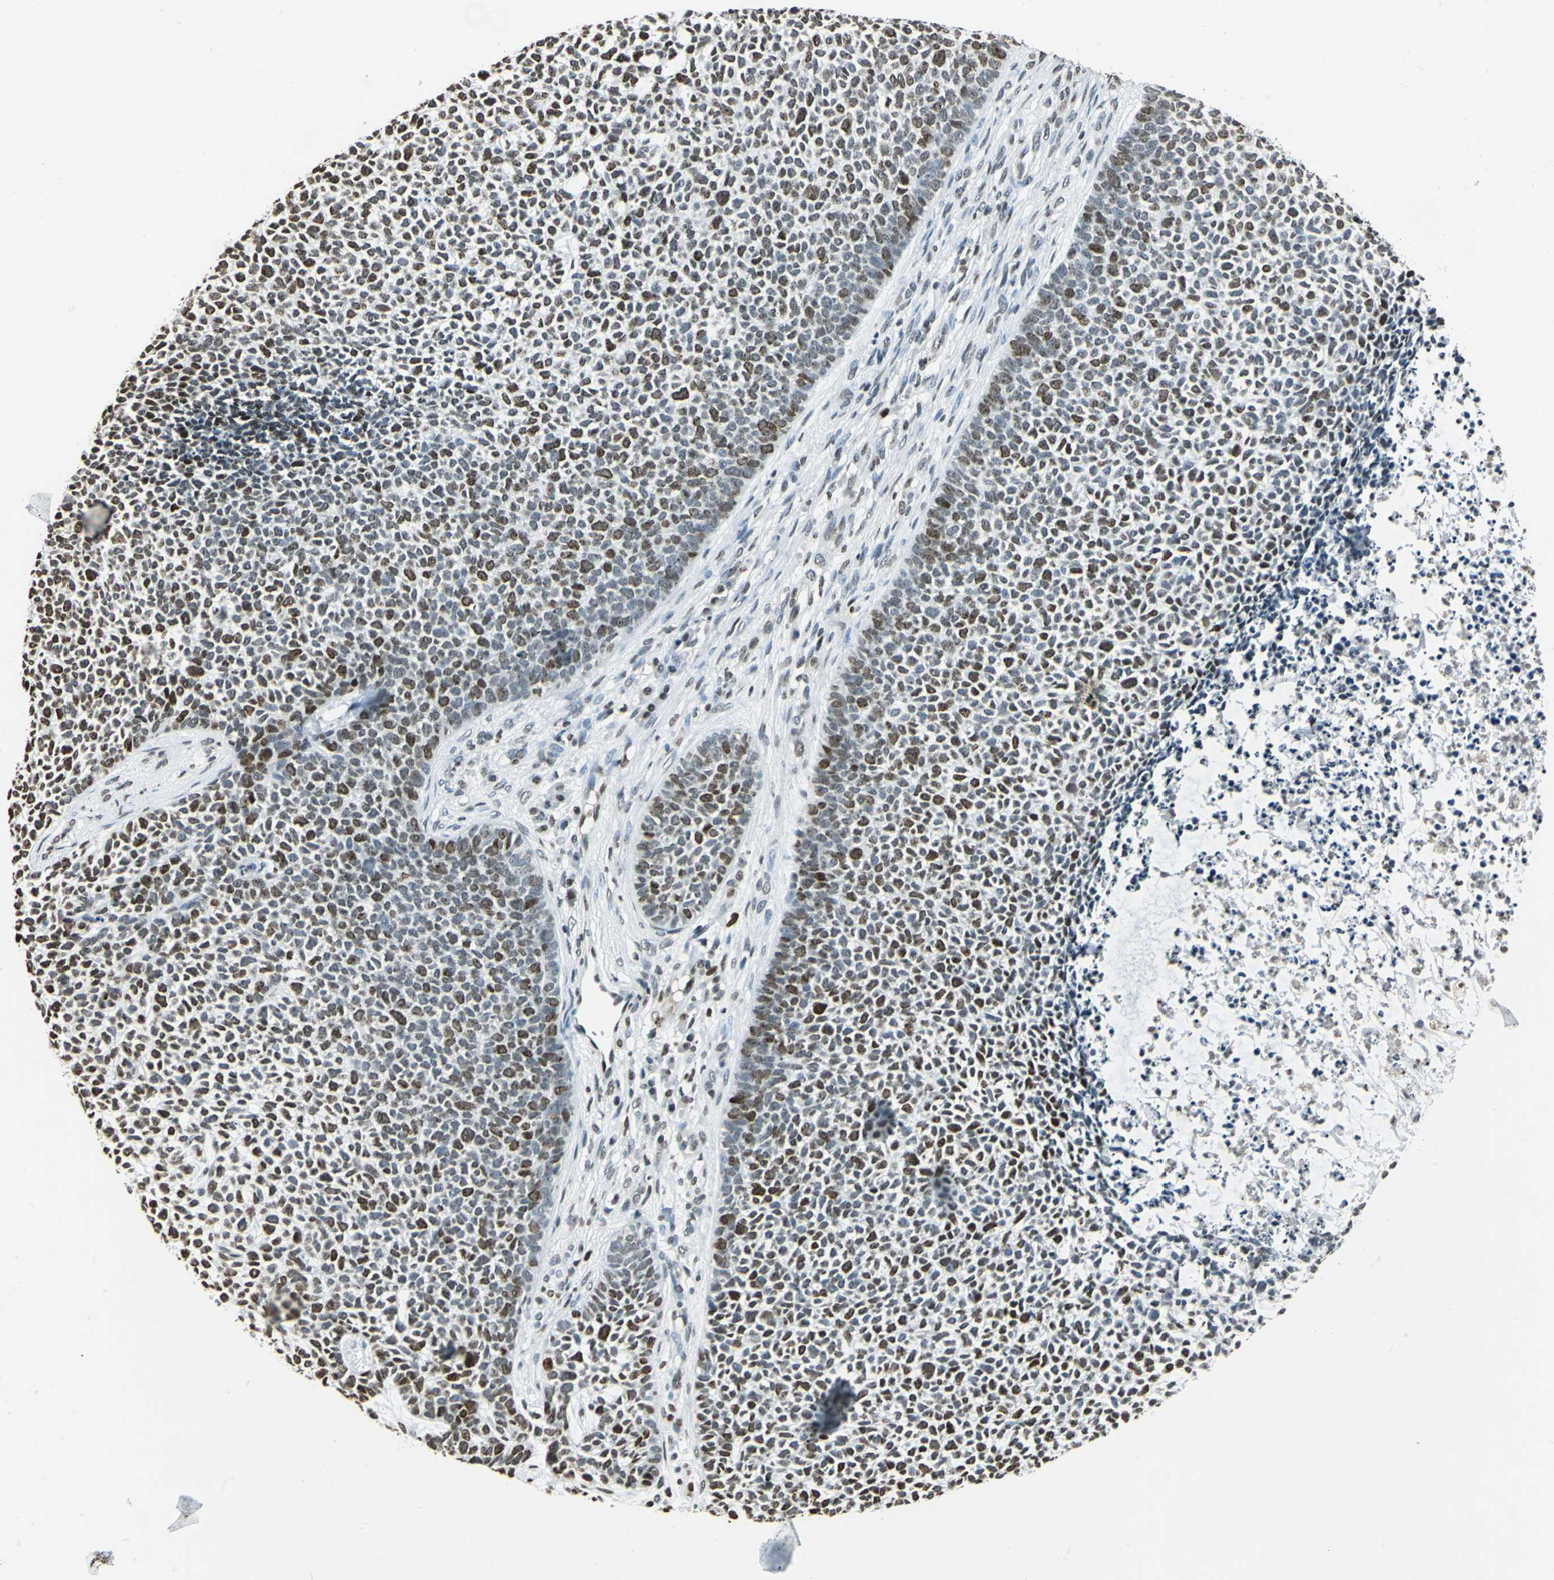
{"staining": {"intensity": "strong", "quantity": "25%-75%", "location": "nuclear"}, "tissue": "skin cancer", "cell_type": "Tumor cells", "image_type": "cancer", "snomed": [{"axis": "morphology", "description": "Basal cell carcinoma"}, {"axis": "topography", "description": "Skin"}], "caption": "DAB immunohistochemical staining of human skin cancer (basal cell carcinoma) exhibits strong nuclear protein staining in approximately 25%-75% of tumor cells. (DAB IHC, brown staining for protein, blue staining for nuclei).", "gene": "MCM4", "patient": {"sex": "female", "age": 84}}